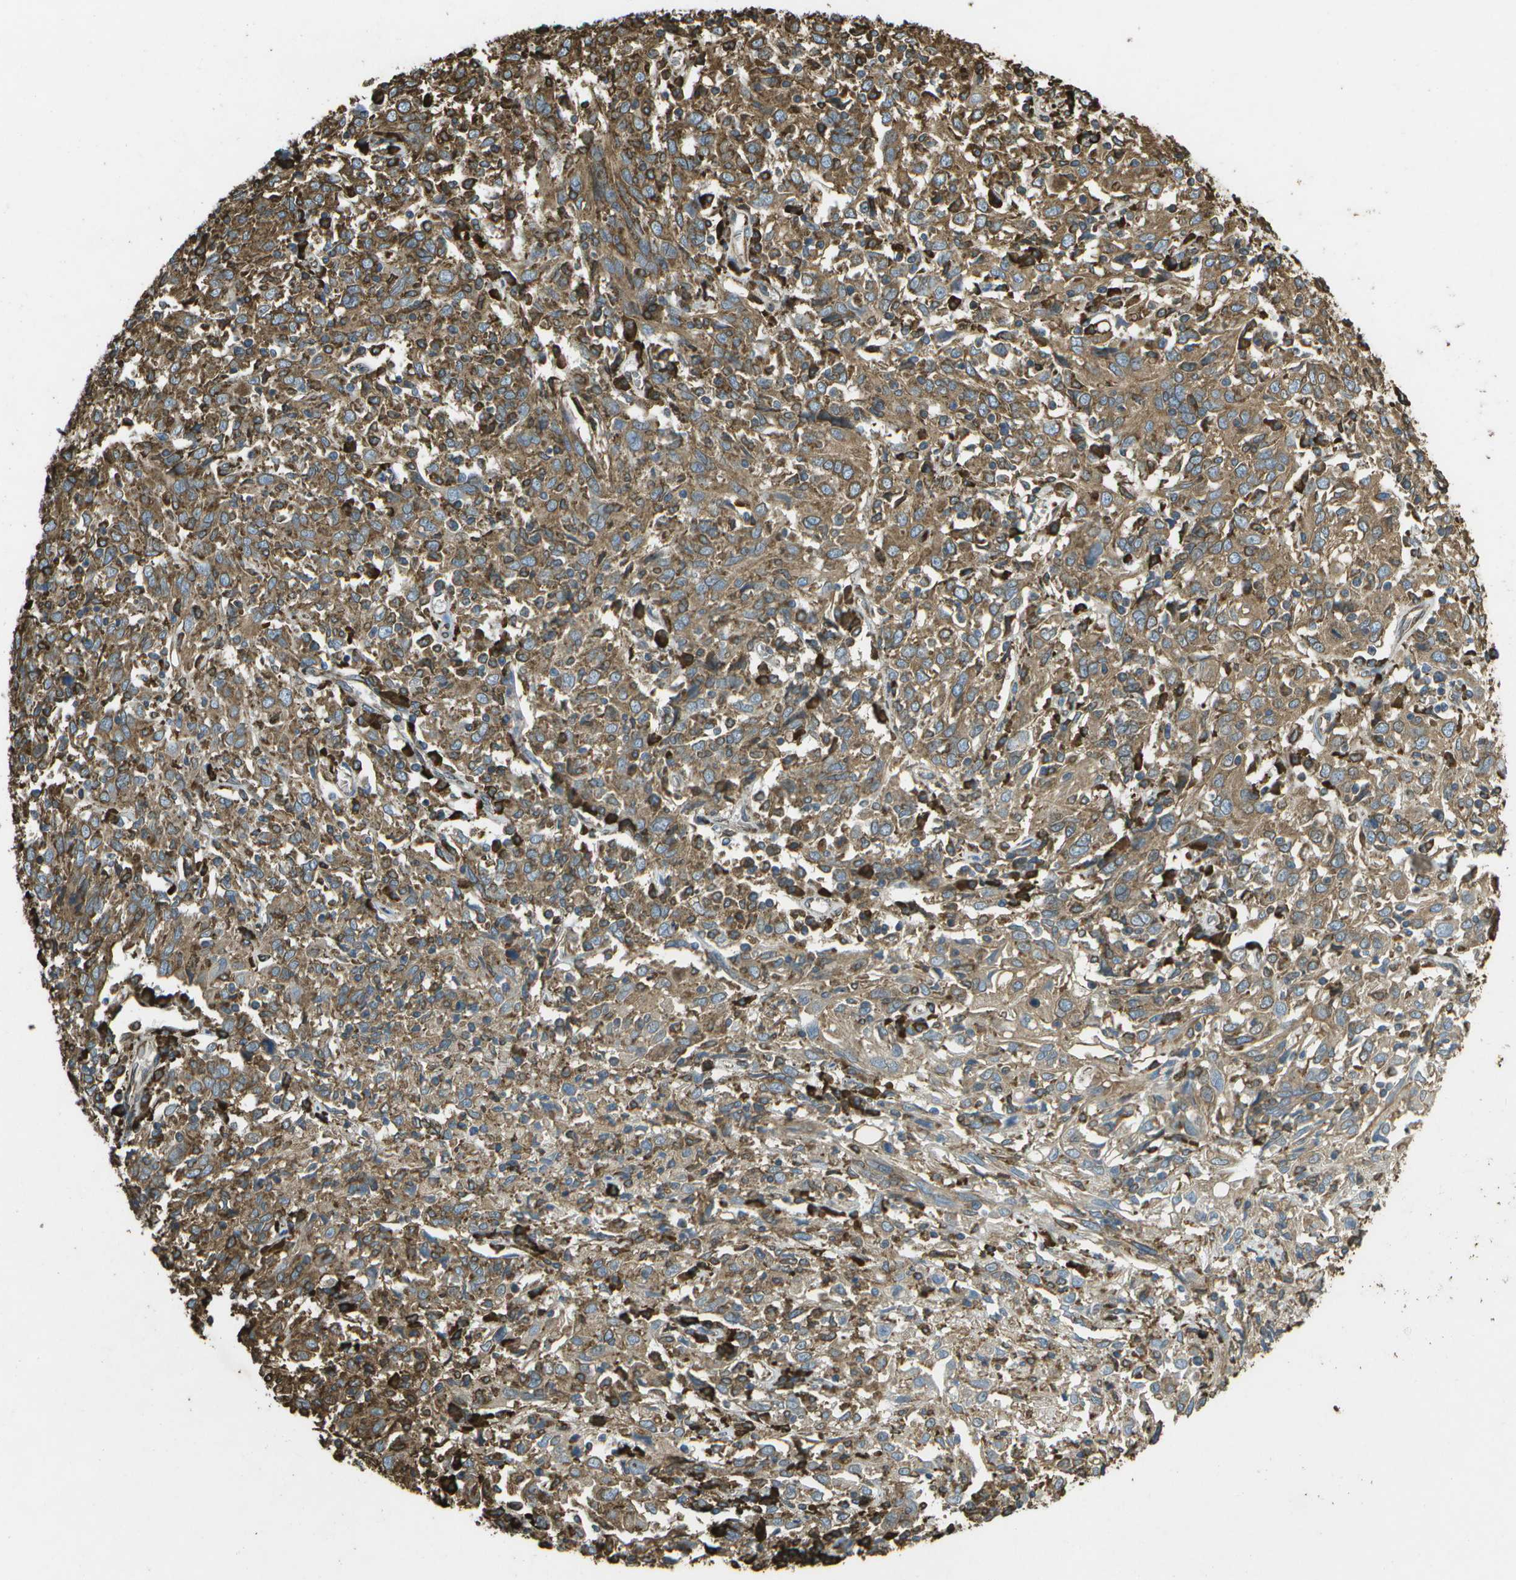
{"staining": {"intensity": "moderate", "quantity": ">75%", "location": "cytoplasmic/membranous"}, "tissue": "cervical cancer", "cell_type": "Tumor cells", "image_type": "cancer", "snomed": [{"axis": "morphology", "description": "Squamous cell carcinoma, NOS"}, {"axis": "topography", "description": "Cervix"}], "caption": "Squamous cell carcinoma (cervical) stained with IHC demonstrates moderate cytoplasmic/membranous expression in approximately >75% of tumor cells.", "gene": "PDIA4", "patient": {"sex": "female", "age": 46}}